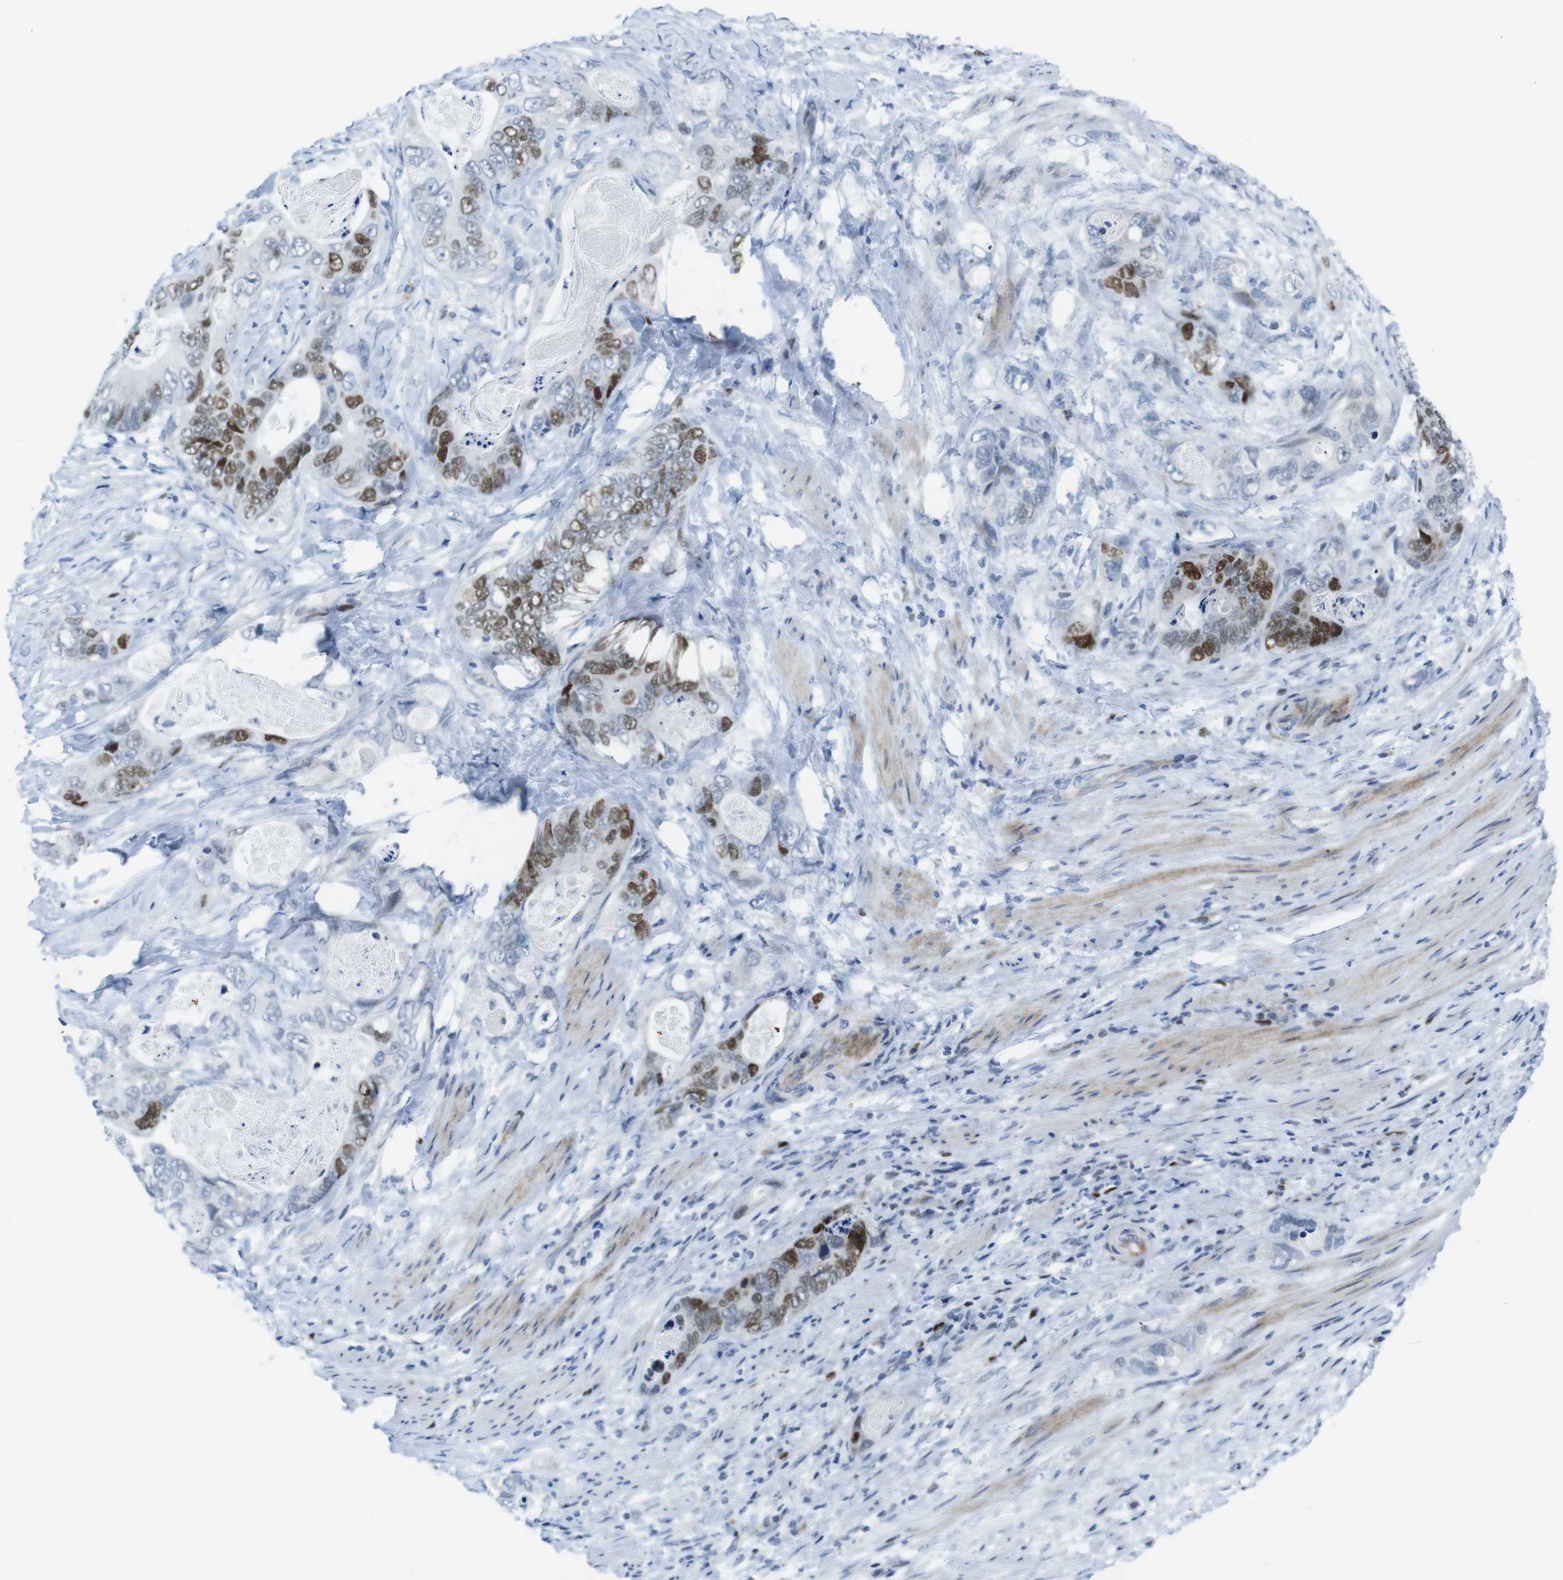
{"staining": {"intensity": "moderate", "quantity": "25%-75%", "location": "nuclear"}, "tissue": "stomach cancer", "cell_type": "Tumor cells", "image_type": "cancer", "snomed": [{"axis": "morphology", "description": "Adenocarcinoma, NOS"}, {"axis": "topography", "description": "Stomach"}], "caption": "Adenocarcinoma (stomach) stained with DAB (3,3'-diaminobenzidine) IHC reveals medium levels of moderate nuclear positivity in approximately 25%-75% of tumor cells. (DAB = brown stain, brightfield microscopy at high magnification).", "gene": "CHAF1A", "patient": {"sex": "female", "age": 89}}